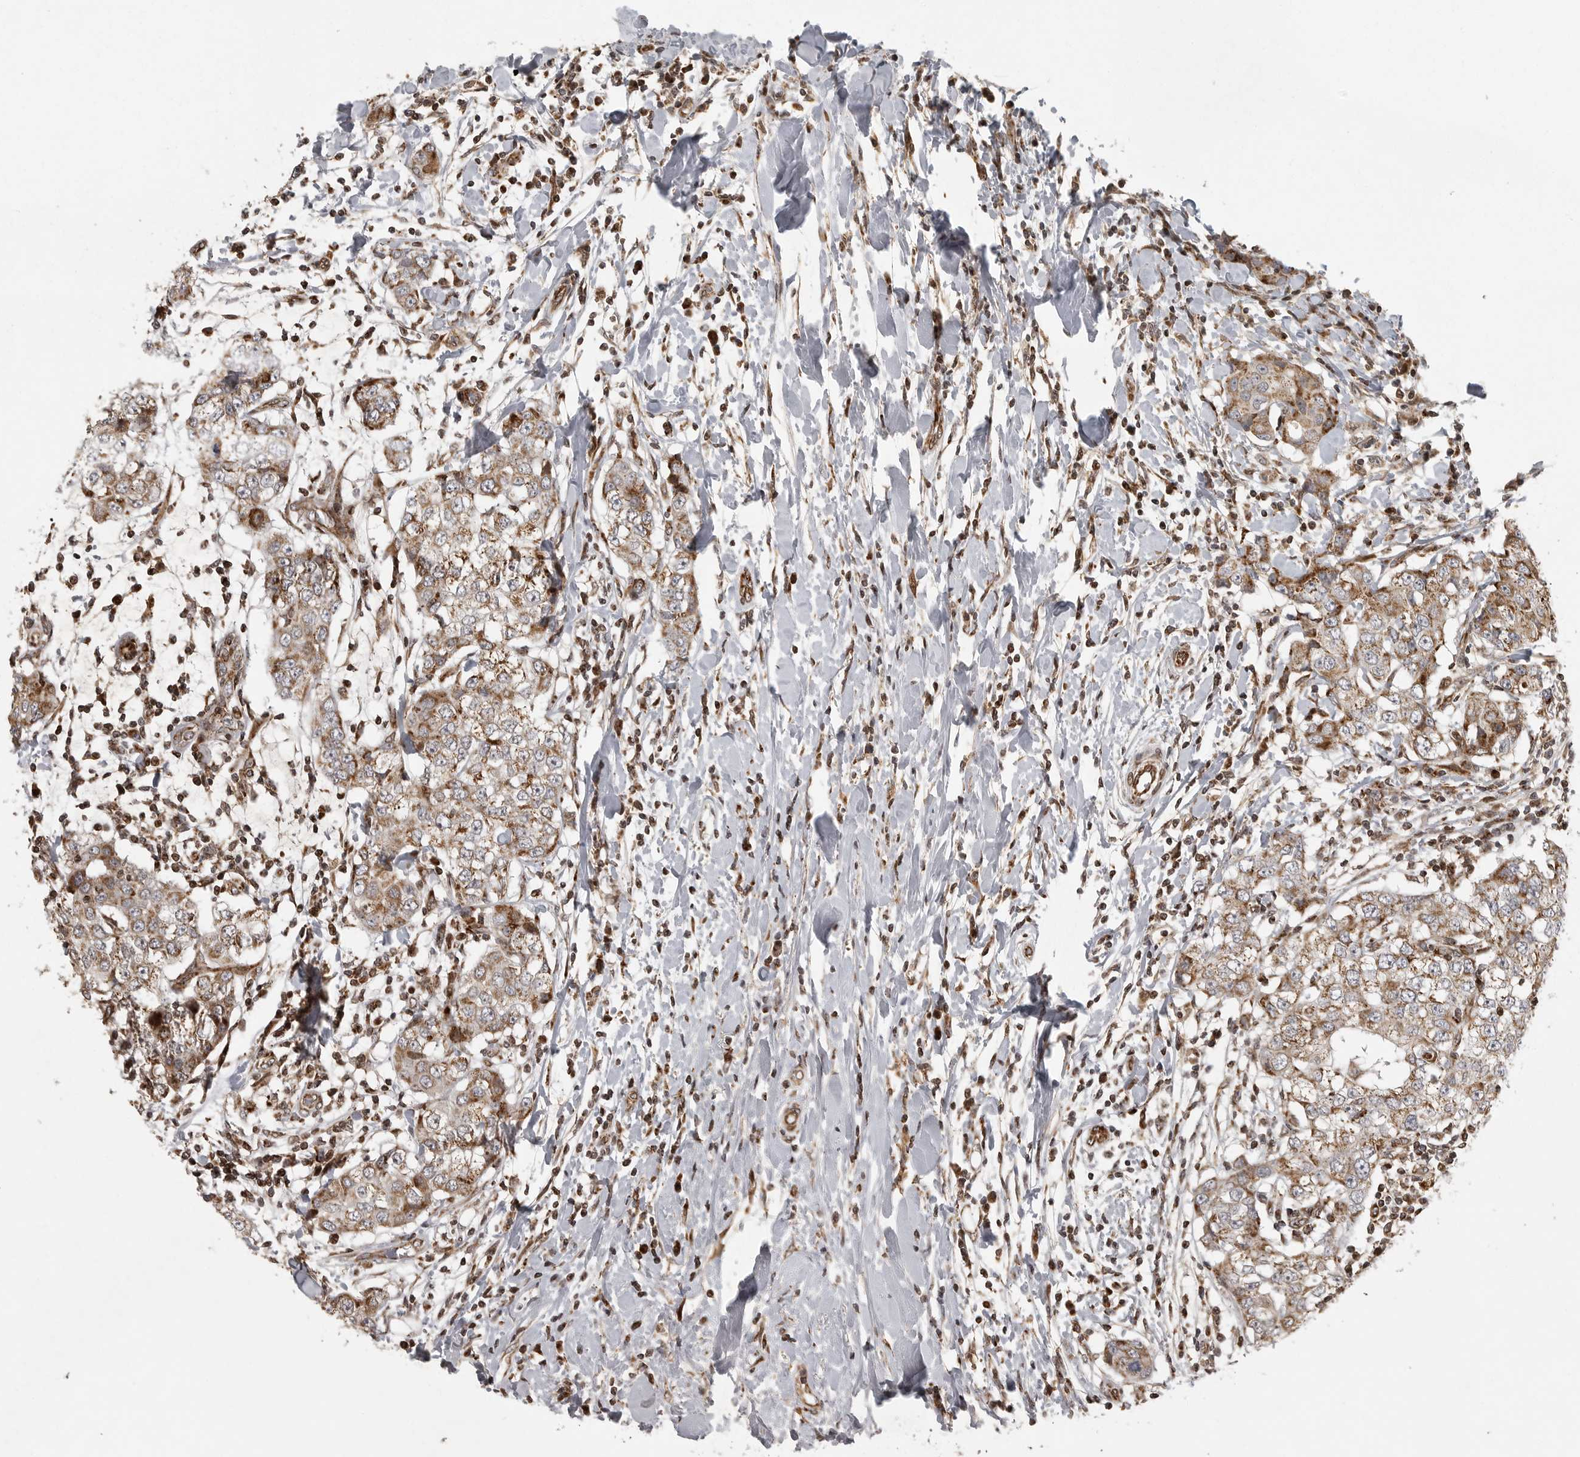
{"staining": {"intensity": "weak", "quantity": ">75%", "location": "cytoplasmic/membranous"}, "tissue": "breast cancer", "cell_type": "Tumor cells", "image_type": "cancer", "snomed": [{"axis": "morphology", "description": "Duct carcinoma"}, {"axis": "topography", "description": "Breast"}], "caption": "Breast cancer was stained to show a protein in brown. There is low levels of weak cytoplasmic/membranous staining in about >75% of tumor cells.", "gene": "NARS2", "patient": {"sex": "female", "age": 27}}